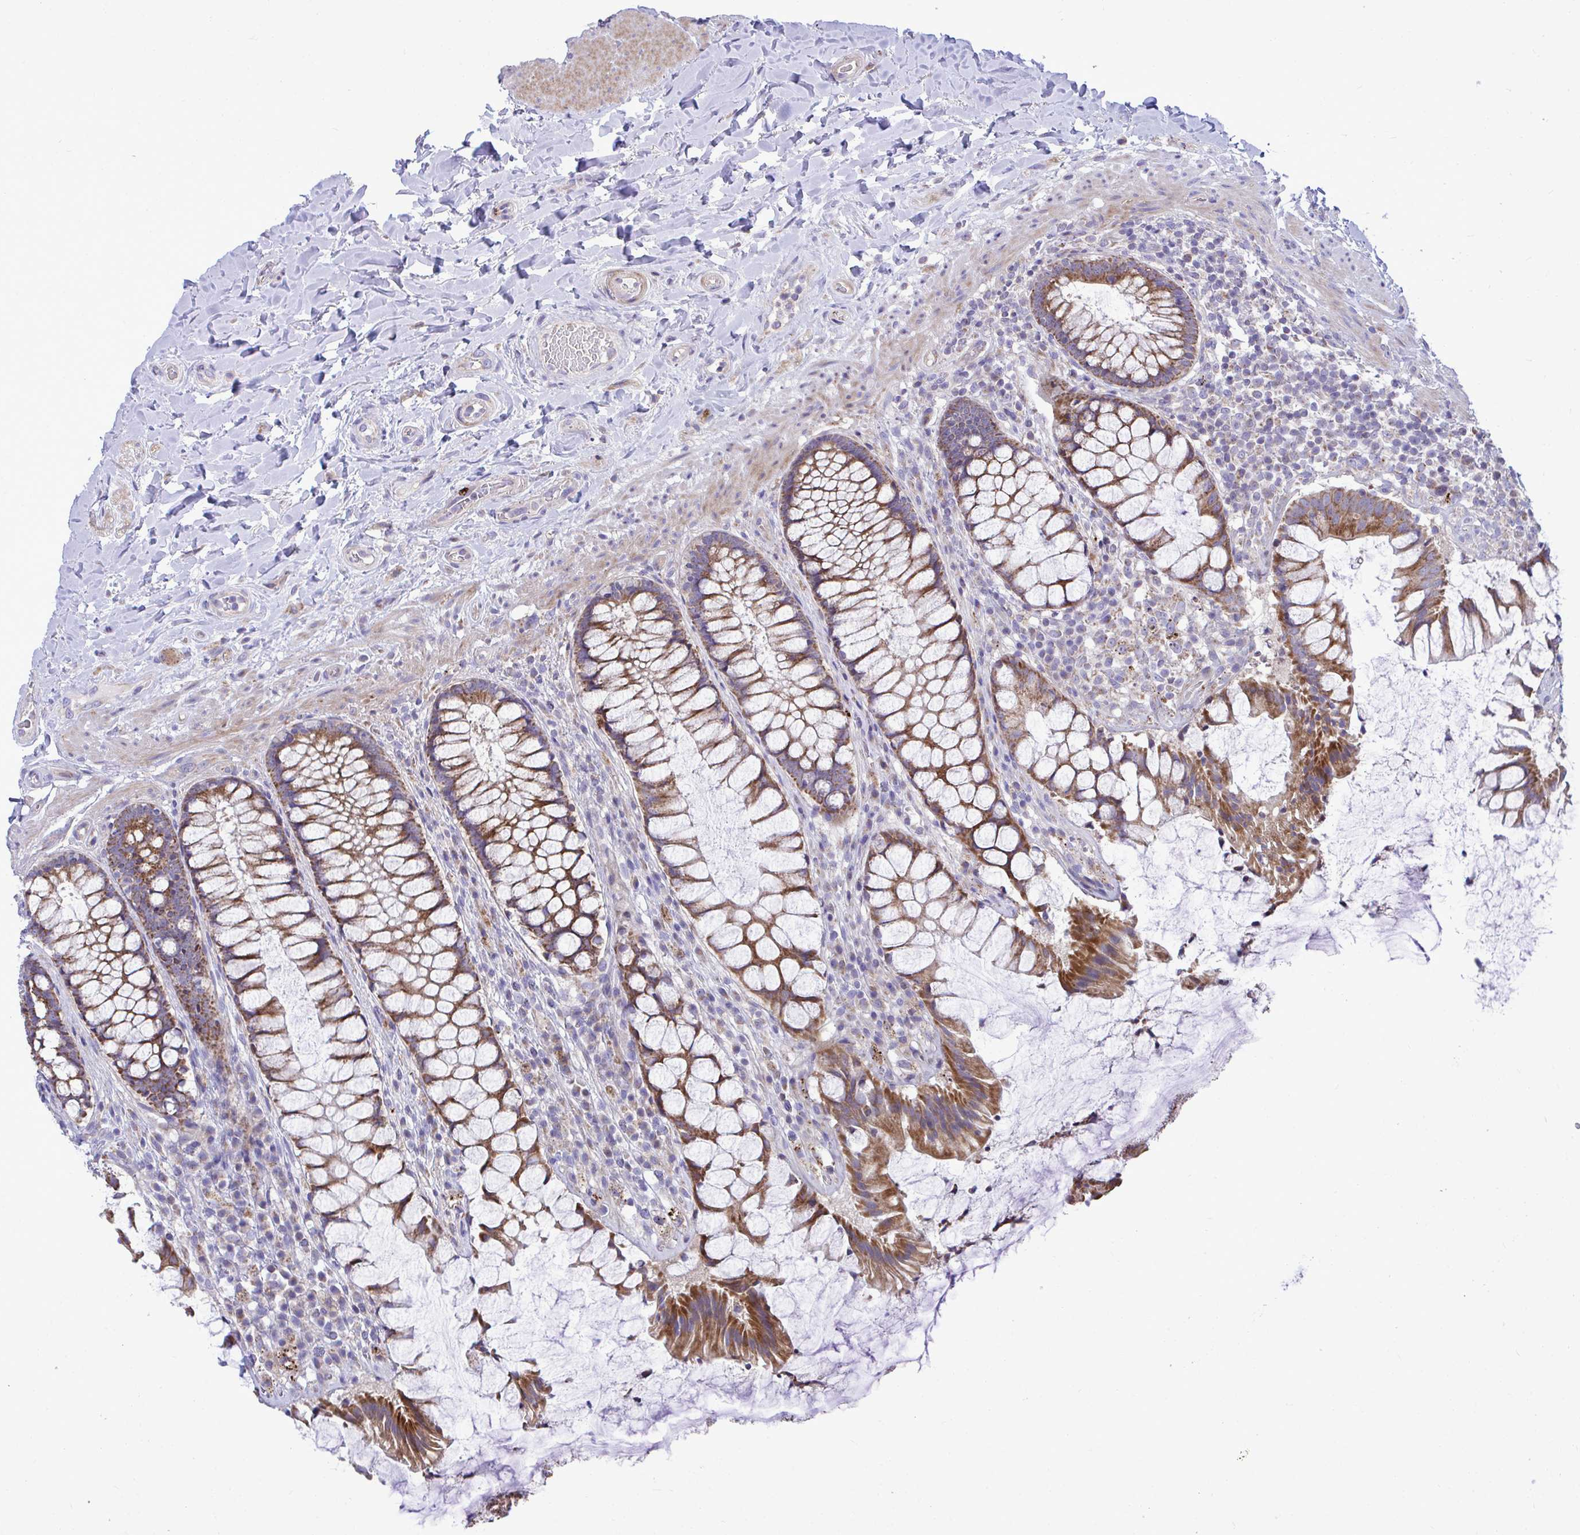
{"staining": {"intensity": "moderate", "quantity": ">75%", "location": "cytoplasmic/membranous"}, "tissue": "rectum", "cell_type": "Glandular cells", "image_type": "normal", "snomed": [{"axis": "morphology", "description": "Normal tissue, NOS"}, {"axis": "topography", "description": "Rectum"}], "caption": "Moderate cytoplasmic/membranous staining is appreciated in about >75% of glandular cells in benign rectum. The staining was performed using DAB (3,3'-diaminobenzidine) to visualize the protein expression in brown, while the nuclei were stained in blue with hematoxylin (Magnification: 20x).", "gene": "MRPS16", "patient": {"sex": "female", "age": 58}}